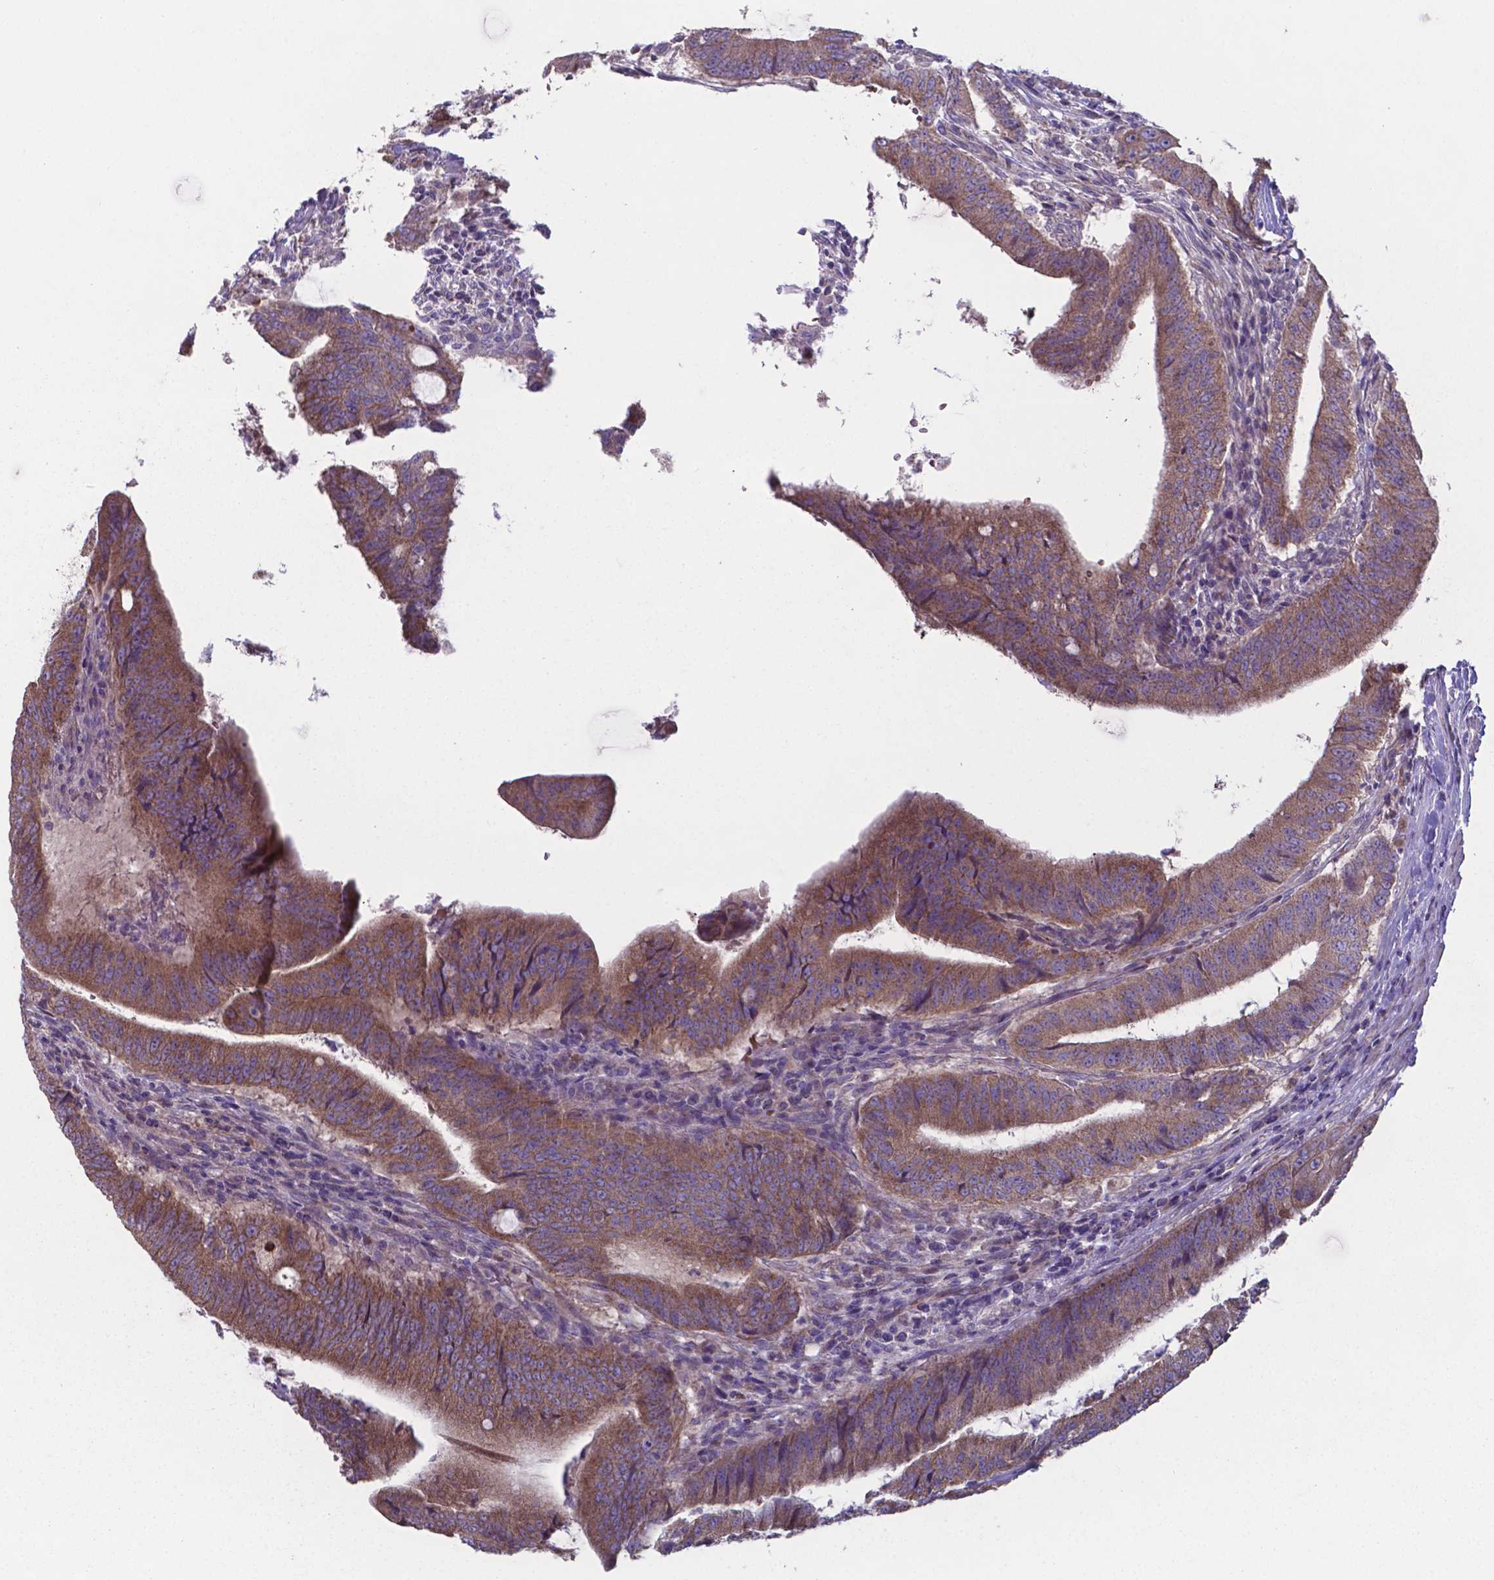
{"staining": {"intensity": "moderate", "quantity": ">75%", "location": "cytoplasmic/membranous"}, "tissue": "colorectal cancer", "cell_type": "Tumor cells", "image_type": "cancer", "snomed": [{"axis": "morphology", "description": "Adenocarcinoma, NOS"}, {"axis": "topography", "description": "Colon"}], "caption": "This histopathology image reveals immunohistochemistry staining of colorectal adenocarcinoma, with medium moderate cytoplasmic/membranous expression in approximately >75% of tumor cells.", "gene": "TYRO3", "patient": {"sex": "female", "age": 43}}